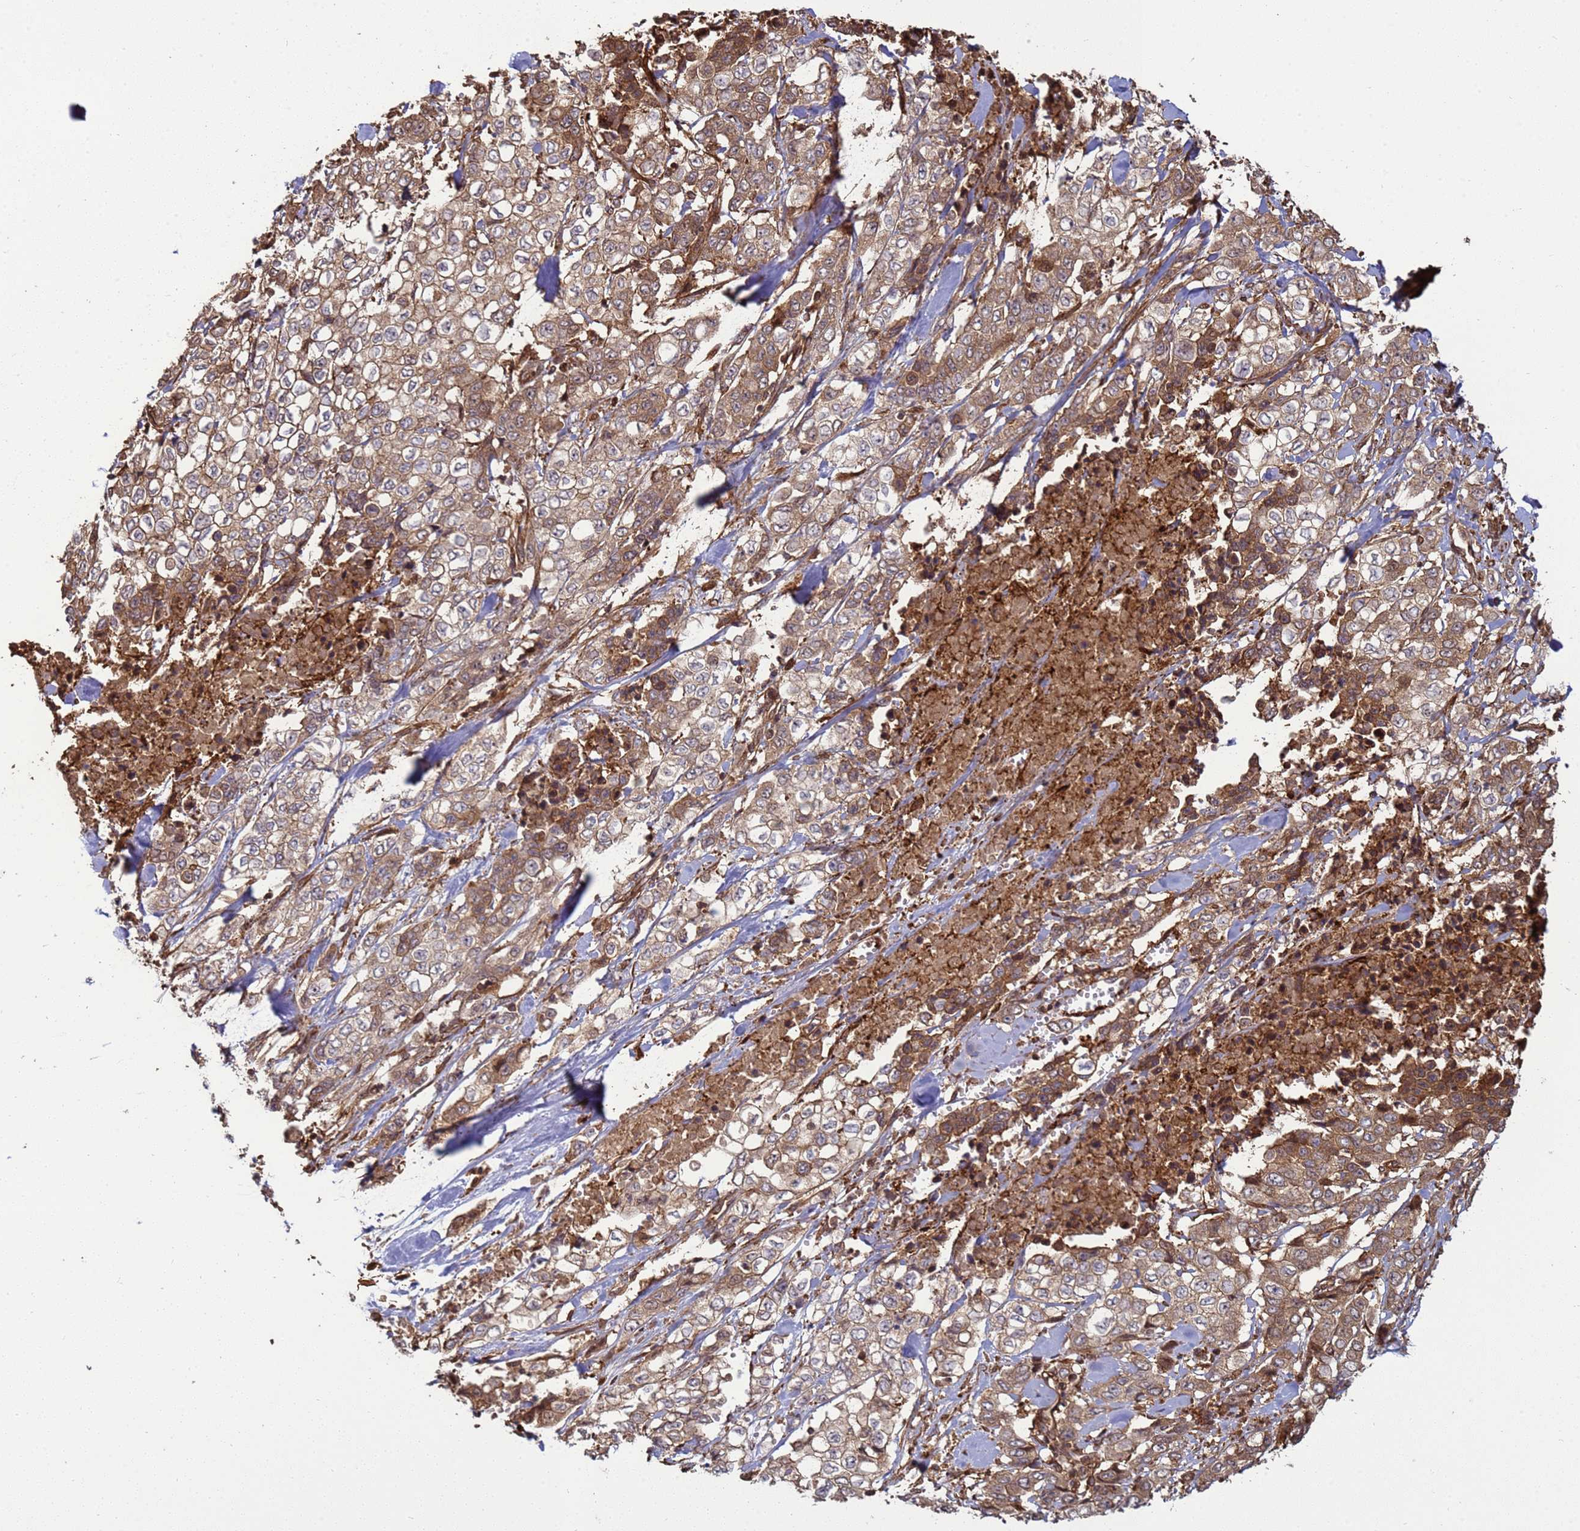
{"staining": {"intensity": "moderate", "quantity": ">75%", "location": "cytoplasmic/membranous"}, "tissue": "stomach cancer", "cell_type": "Tumor cells", "image_type": "cancer", "snomed": [{"axis": "morphology", "description": "Adenocarcinoma, NOS"}, {"axis": "topography", "description": "Stomach, upper"}], "caption": "IHC of stomach adenocarcinoma exhibits medium levels of moderate cytoplasmic/membranous positivity in approximately >75% of tumor cells.", "gene": "CNOT1", "patient": {"sex": "male", "age": 62}}